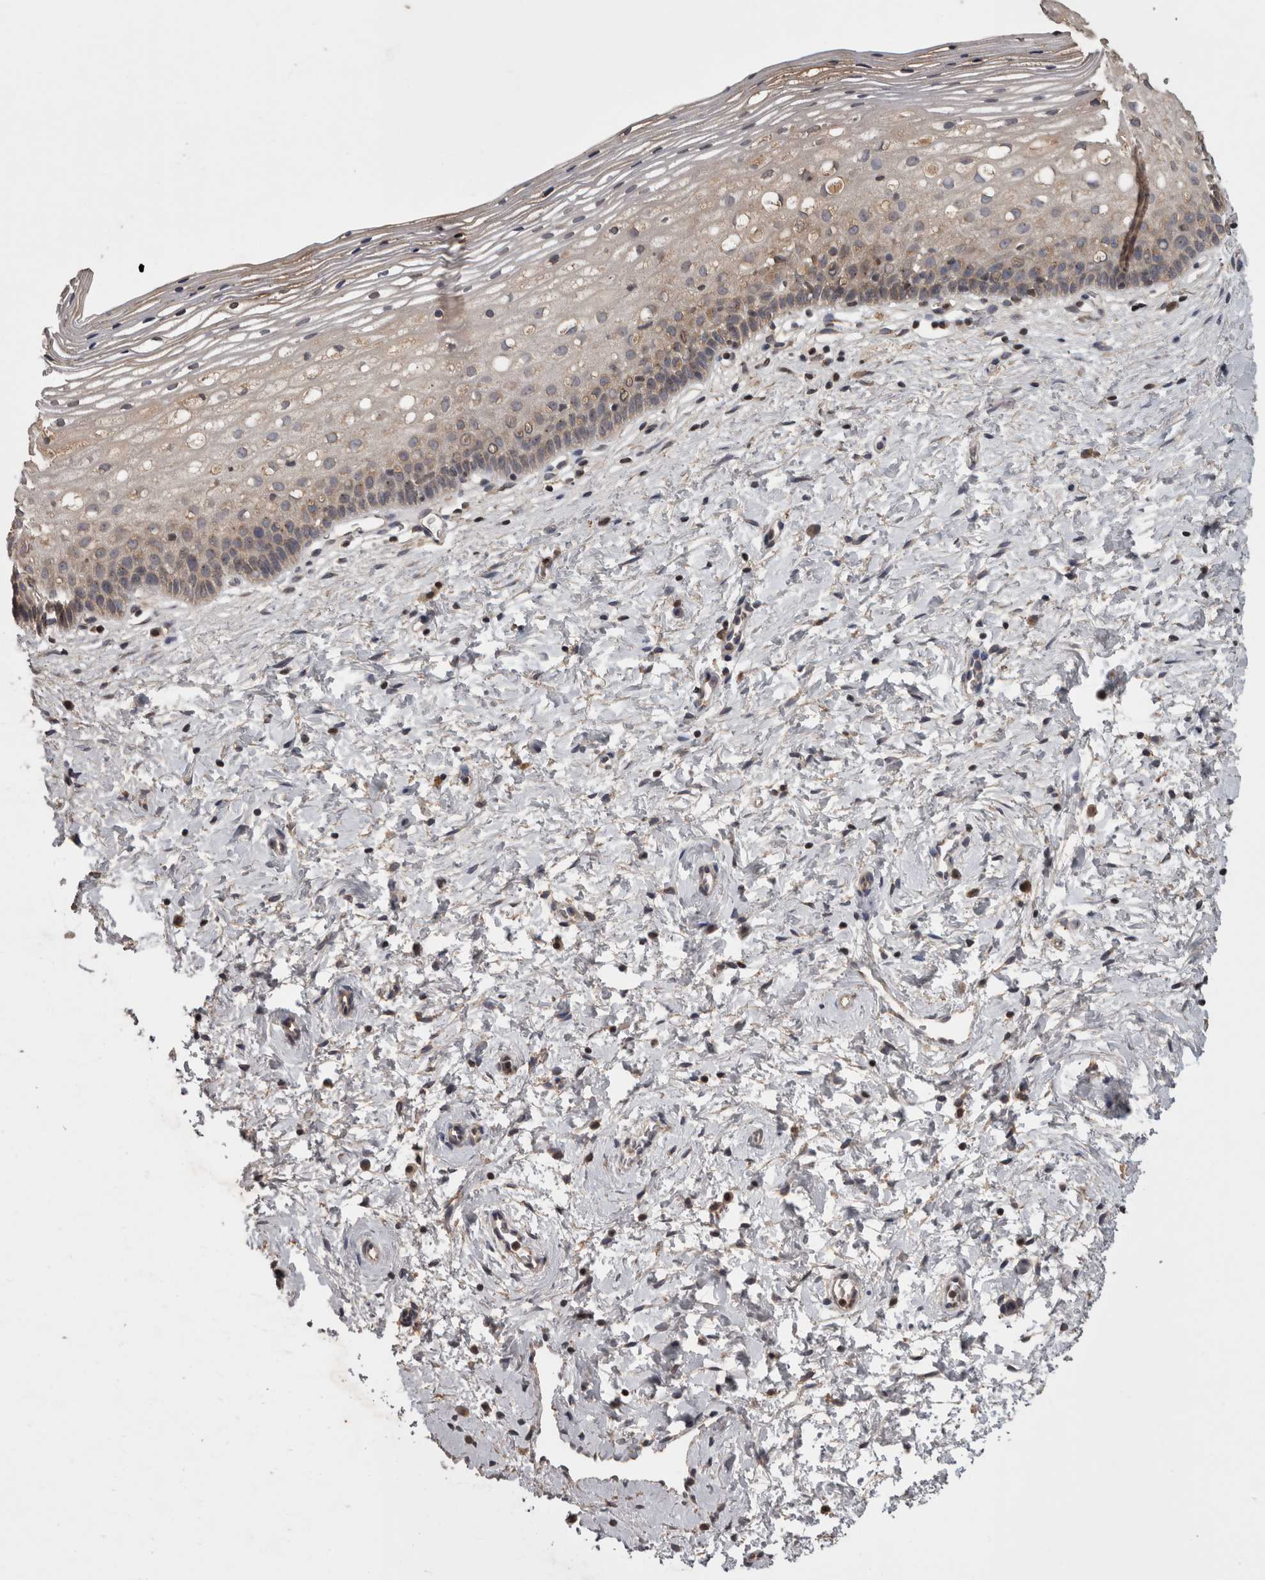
{"staining": {"intensity": "weak", "quantity": "25%-75%", "location": "cytoplasmic/membranous"}, "tissue": "cervix", "cell_type": "Squamous epithelial cells", "image_type": "normal", "snomed": [{"axis": "morphology", "description": "Normal tissue, NOS"}, {"axis": "topography", "description": "Cervix"}], "caption": "Cervix was stained to show a protein in brown. There is low levels of weak cytoplasmic/membranous expression in approximately 25%-75% of squamous epithelial cells. (DAB IHC with brightfield microscopy, high magnification).", "gene": "PCM1", "patient": {"sex": "female", "age": 72}}